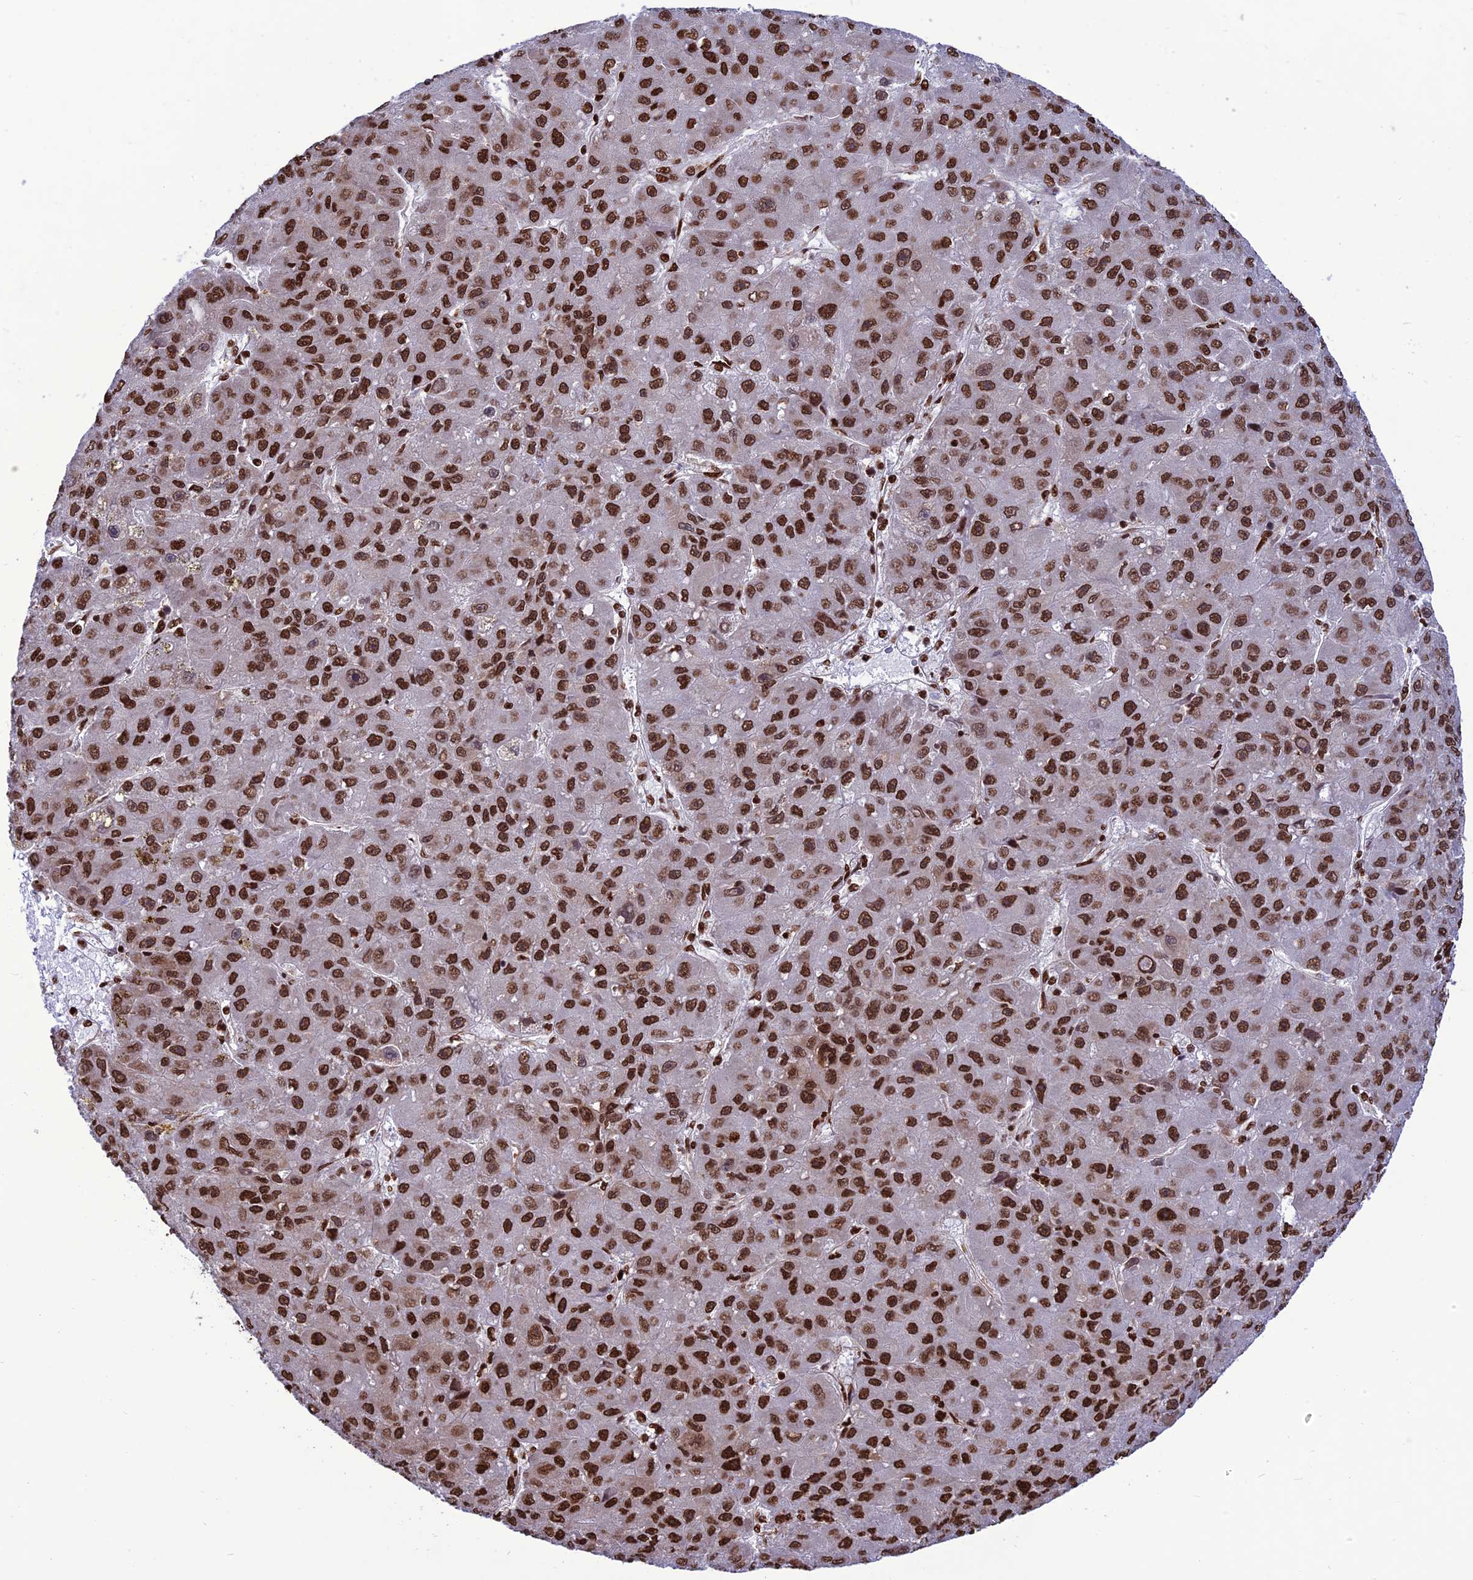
{"staining": {"intensity": "moderate", "quantity": ">75%", "location": "nuclear"}, "tissue": "liver cancer", "cell_type": "Tumor cells", "image_type": "cancer", "snomed": [{"axis": "morphology", "description": "Carcinoma, Hepatocellular, NOS"}, {"axis": "topography", "description": "Liver"}], "caption": "Immunohistochemistry (IHC) (DAB (3,3'-diaminobenzidine)) staining of liver hepatocellular carcinoma reveals moderate nuclear protein positivity in about >75% of tumor cells.", "gene": "INO80E", "patient": {"sex": "male", "age": 67}}